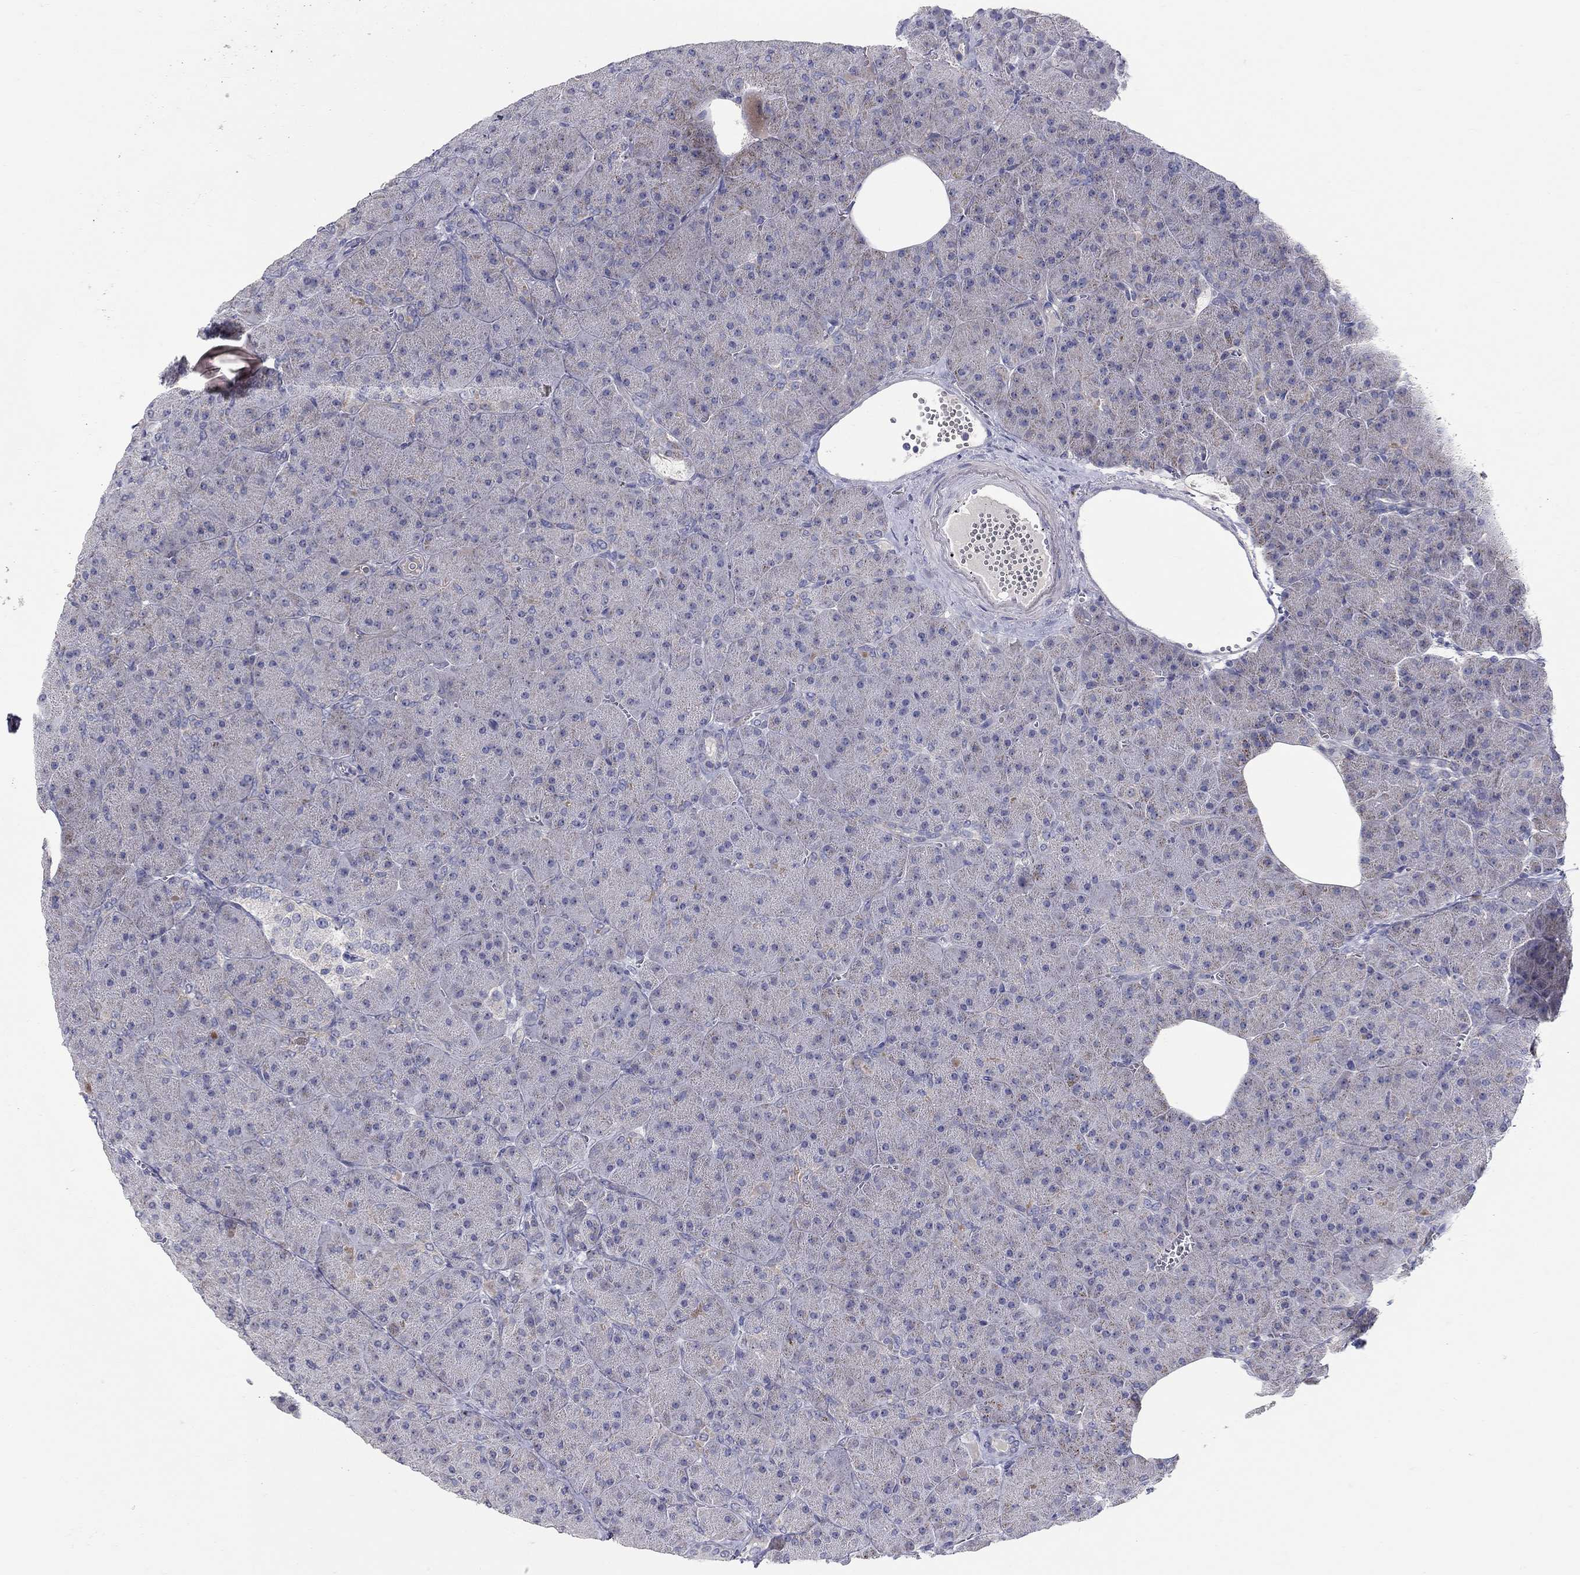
{"staining": {"intensity": "weak", "quantity": "<25%", "location": "cytoplasmic/membranous"}, "tissue": "pancreas", "cell_type": "Exocrine glandular cells", "image_type": "normal", "snomed": [{"axis": "morphology", "description": "Normal tissue, NOS"}, {"axis": "topography", "description": "Pancreas"}], "caption": "Photomicrograph shows no significant protein staining in exocrine glandular cells of normal pancreas. (DAB immunohistochemistry (IHC), high magnification).", "gene": "HMX2", "patient": {"sex": "male", "age": 61}}